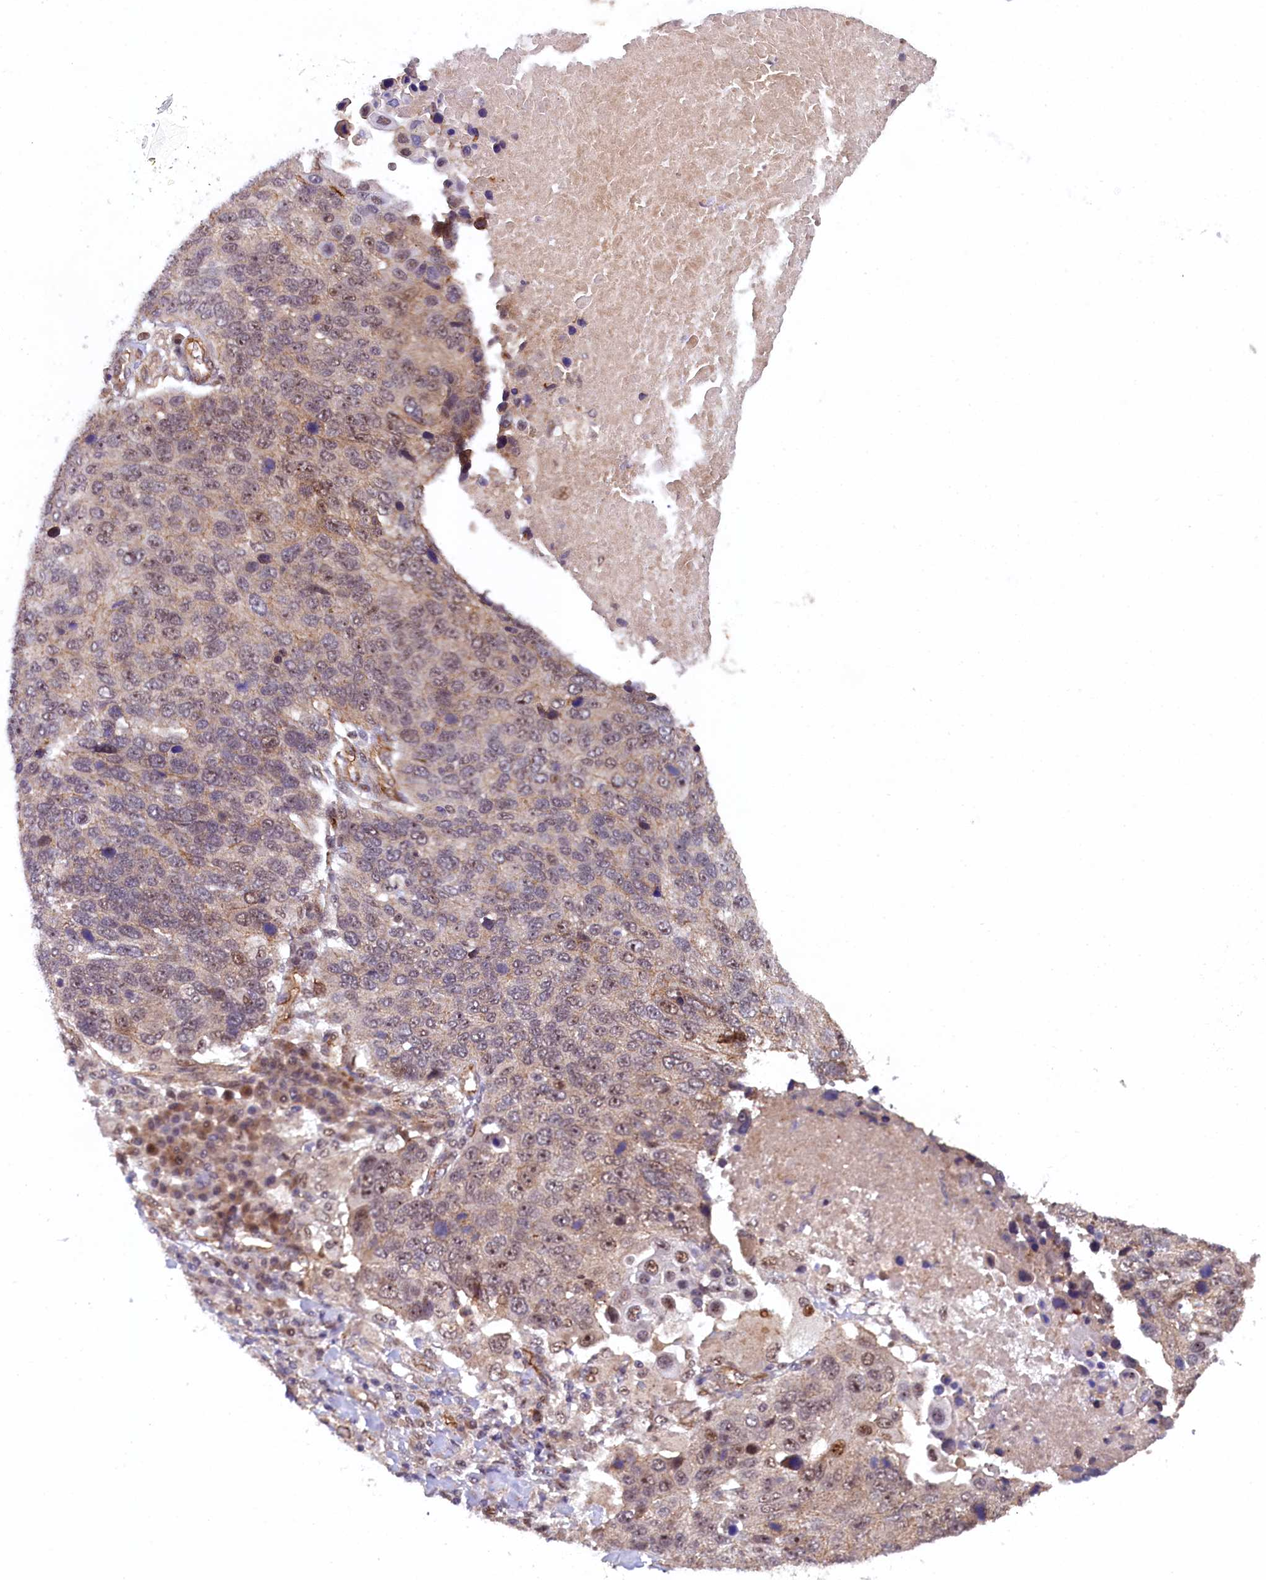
{"staining": {"intensity": "moderate", "quantity": "<25%", "location": "nuclear"}, "tissue": "lung cancer", "cell_type": "Tumor cells", "image_type": "cancer", "snomed": [{"axis": "morphology", "description": "Normal tissue, NOS"}, {"axis": "morphology", "description": "Squamous cell carcinoma, NOS"}, {"axis": "topography", "description": "Lymph node"}, {"axis": "topography", "description": "Lung"}], "caption": "The histopathology image demonstrates staining of squamous cell carcinoma (lung), revealing moderate nuclear protein staining (brown color) within tumor cells.", "gene": "ARL14EP", "patient": {"sex": "male", "age": 66}}